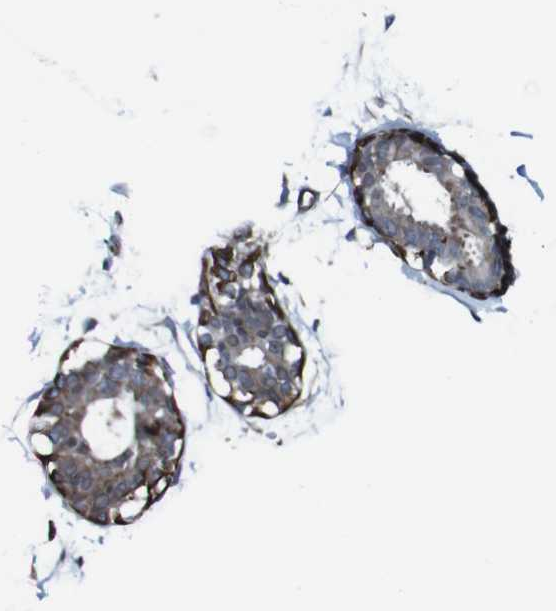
{"staining": {"intensity": "weak", "quantity": "25%-75%", "location": "cytoplasmic/membranous"}, "tissue": "adipose tissue", "cell_type": "Adipocytes", "image_type": "normal", "snomed": [{"axis": "morphology", "description": "Normal tissue, NOS"}, {"axis": "topography", "description": "Breast"}, {"axis": "topography", "description": "Adipose tissue"}], "caption": "Protein expression by IHC displays weak cytoplasmic/membranous expression in about 25%-75% of adipocytes in unremarkable adipose tissue.", "gene": "JAK2", "patient": {"sex": "female", "age": 25}}